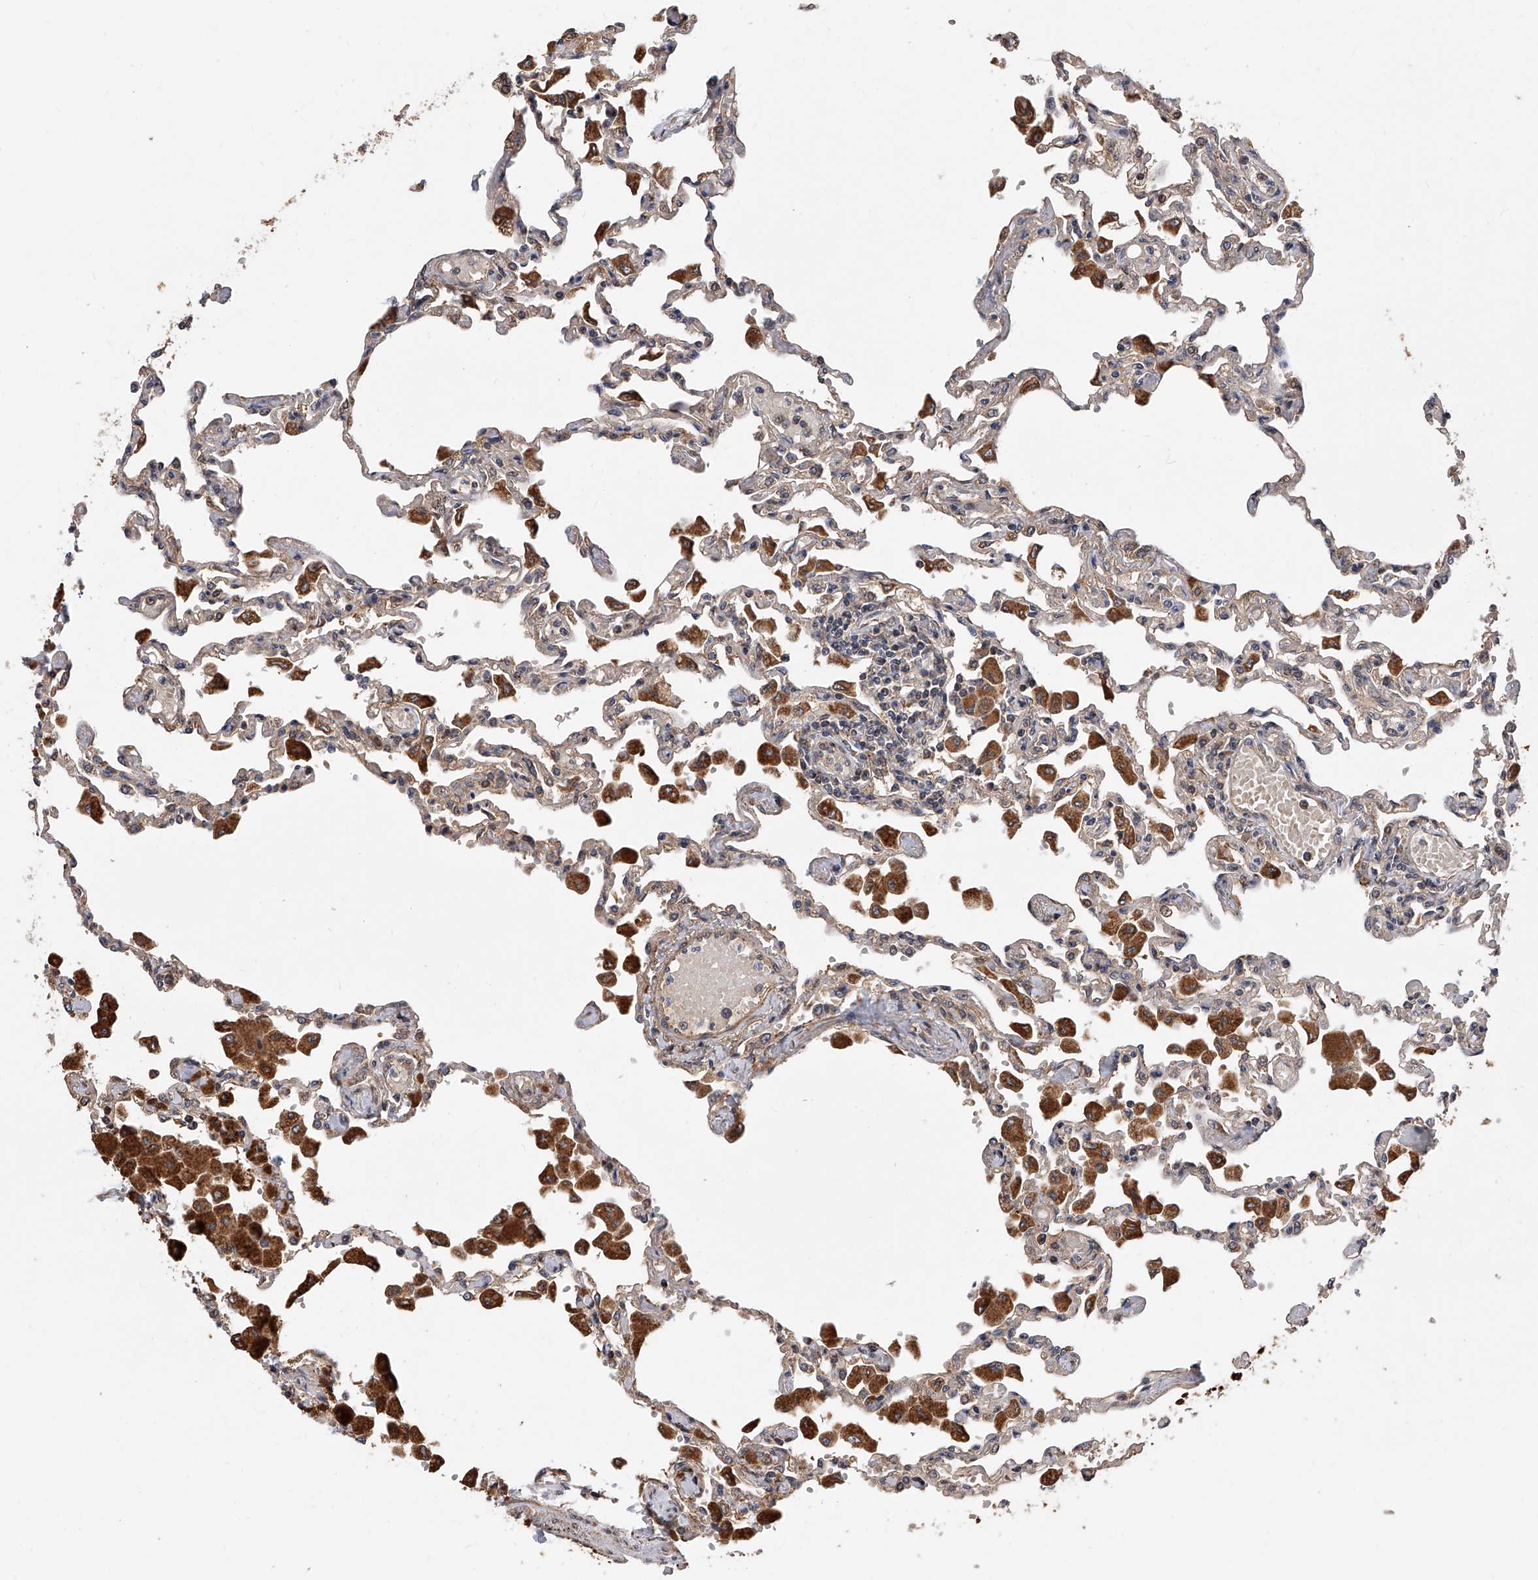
{"staining": {"intensity": "weak", "quantity": "25%-75%", "location": "cytoplasmic/membranous"}, "tissue": "lung", "cell_type": "Alveolar cells", "image_type": "normal", "snomed": [{"axis": "morphology", "description": "Normal tissue, NOS"}, {"axis": "topography", "description": "Bronchus"}, {"axis": "topography", "description": "Lung"}], "caption": "Protein staining displays weak cytoplasmic/membranous staining in about 25%-75% of alveolar cells in normal lung.", "gene": "GMDS", "patient": {"sex": "female", "age": 49}}